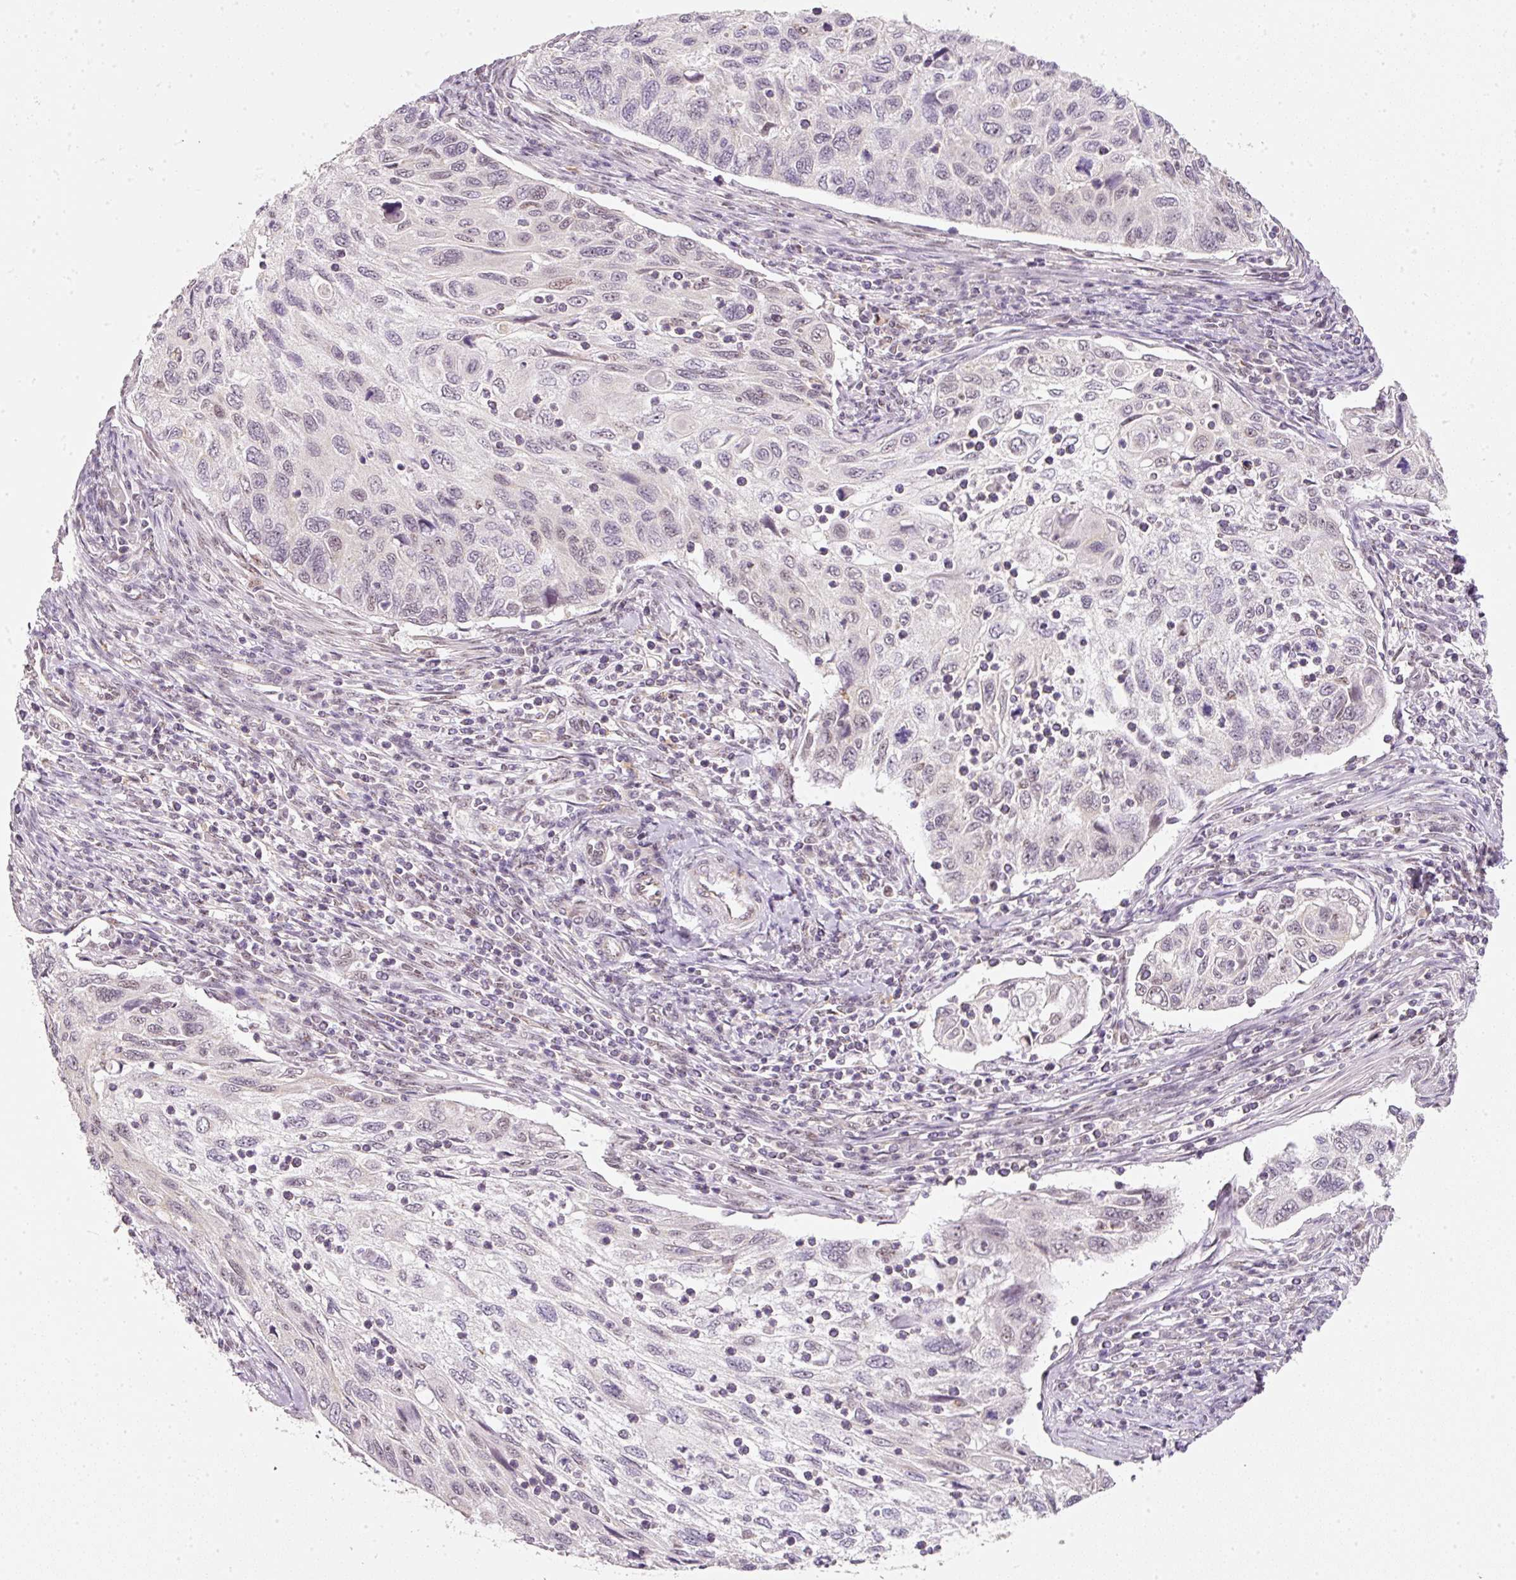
{"staining": {"intensity": "negative", "quantity": "none", "location": "none"}, "tissue": "cervical cancer", "cell_type": "Tumor cells", "image_type": "cancer", "snomed": [{"axis": "morphology", "description": "Squamous cell carcinoma, NOS"}, {"axis": "topography", "description": "Cervix"}], "caption": "Cervical squamous cell carcinoma stained for a protein using immunohistochemistry reveals no expression tumor cells.", "gene": "FSTL3", "patient": {"sex": "female", "age": 70}}